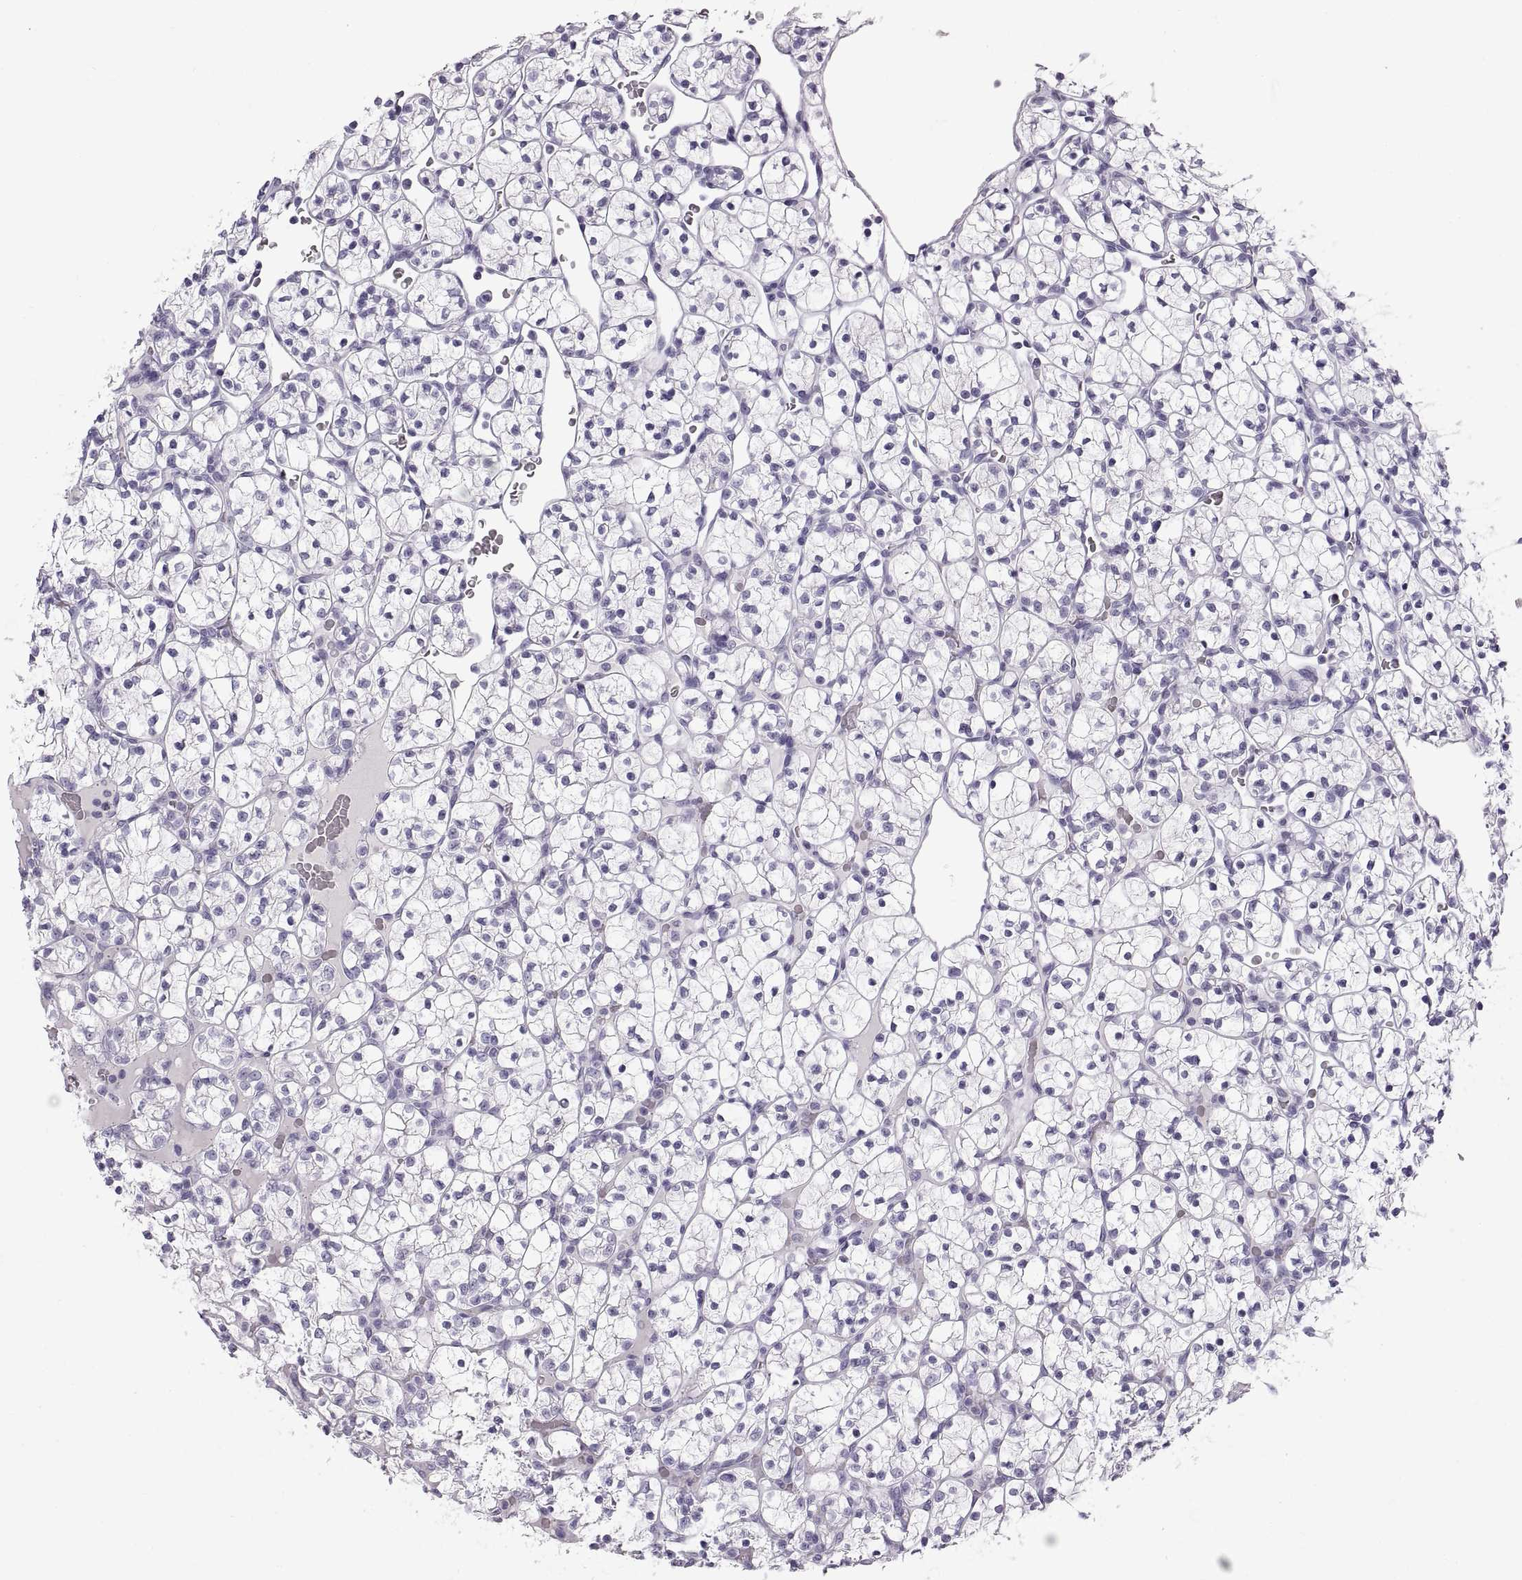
{"staining": {"intensity": "negative", "quantity": "none", "location": "none"}, "tissue": "renal cancer", "cell_type": "Tumor cells", "image_type": "cancer", "snomed": [{"axis": "morphology", "description": "Adenocarcinoma, NOS"}, {"axis": "topography", "description": "Kidney"}], "caption": "This is an immunohistochemistry (IHC) image of adenocarcinoma (renal). There is no staining in tumor cells.", "gene": "WFDC8", "patient": {"sex": "female", "age": 89}}